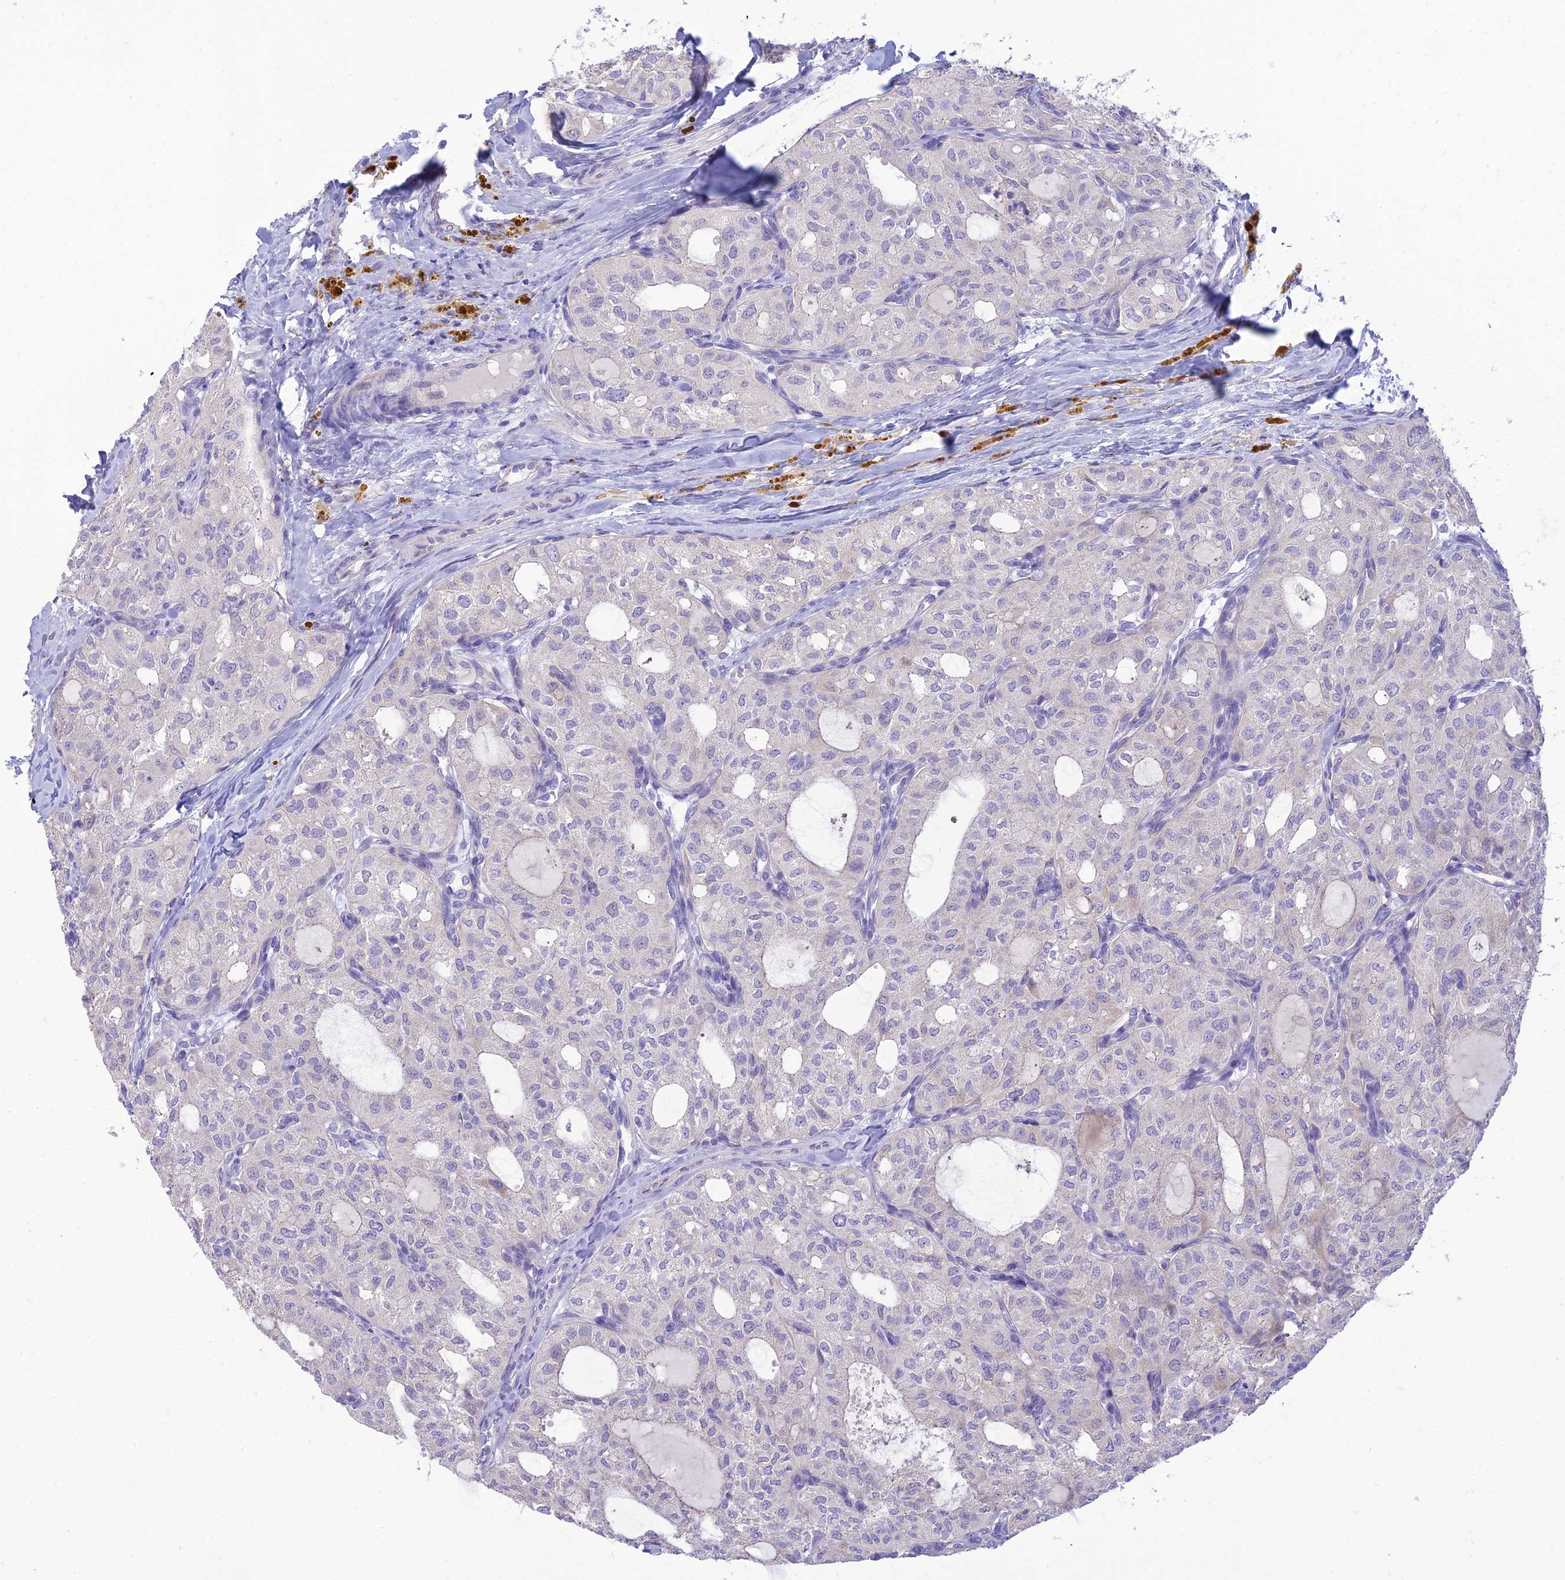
{"staining": {"intensity": "negative", "quantity": "none", "location": "none"}, "tissue": "thyroid cancer", "cell_type": "Tumor cells", "image_type": "cancer", "snomed": [{"axis": "morphology", "description": "Follicular adenoma carcinoma, NOS"}, {"axis": "topography", "description": "Thyroid gland"}], "caption": "The IHC micrograph has no significant positivity in tumor cells of thyroid follicular adenoma carcinoma tissue. The staining is performed using DAB (3,3'-diaminobenzidine) brown chromogen with nuclei counter-stained in using hematoxylin.", "gene": "DHDH", "patient": {"sex": "male", "age": 75}}